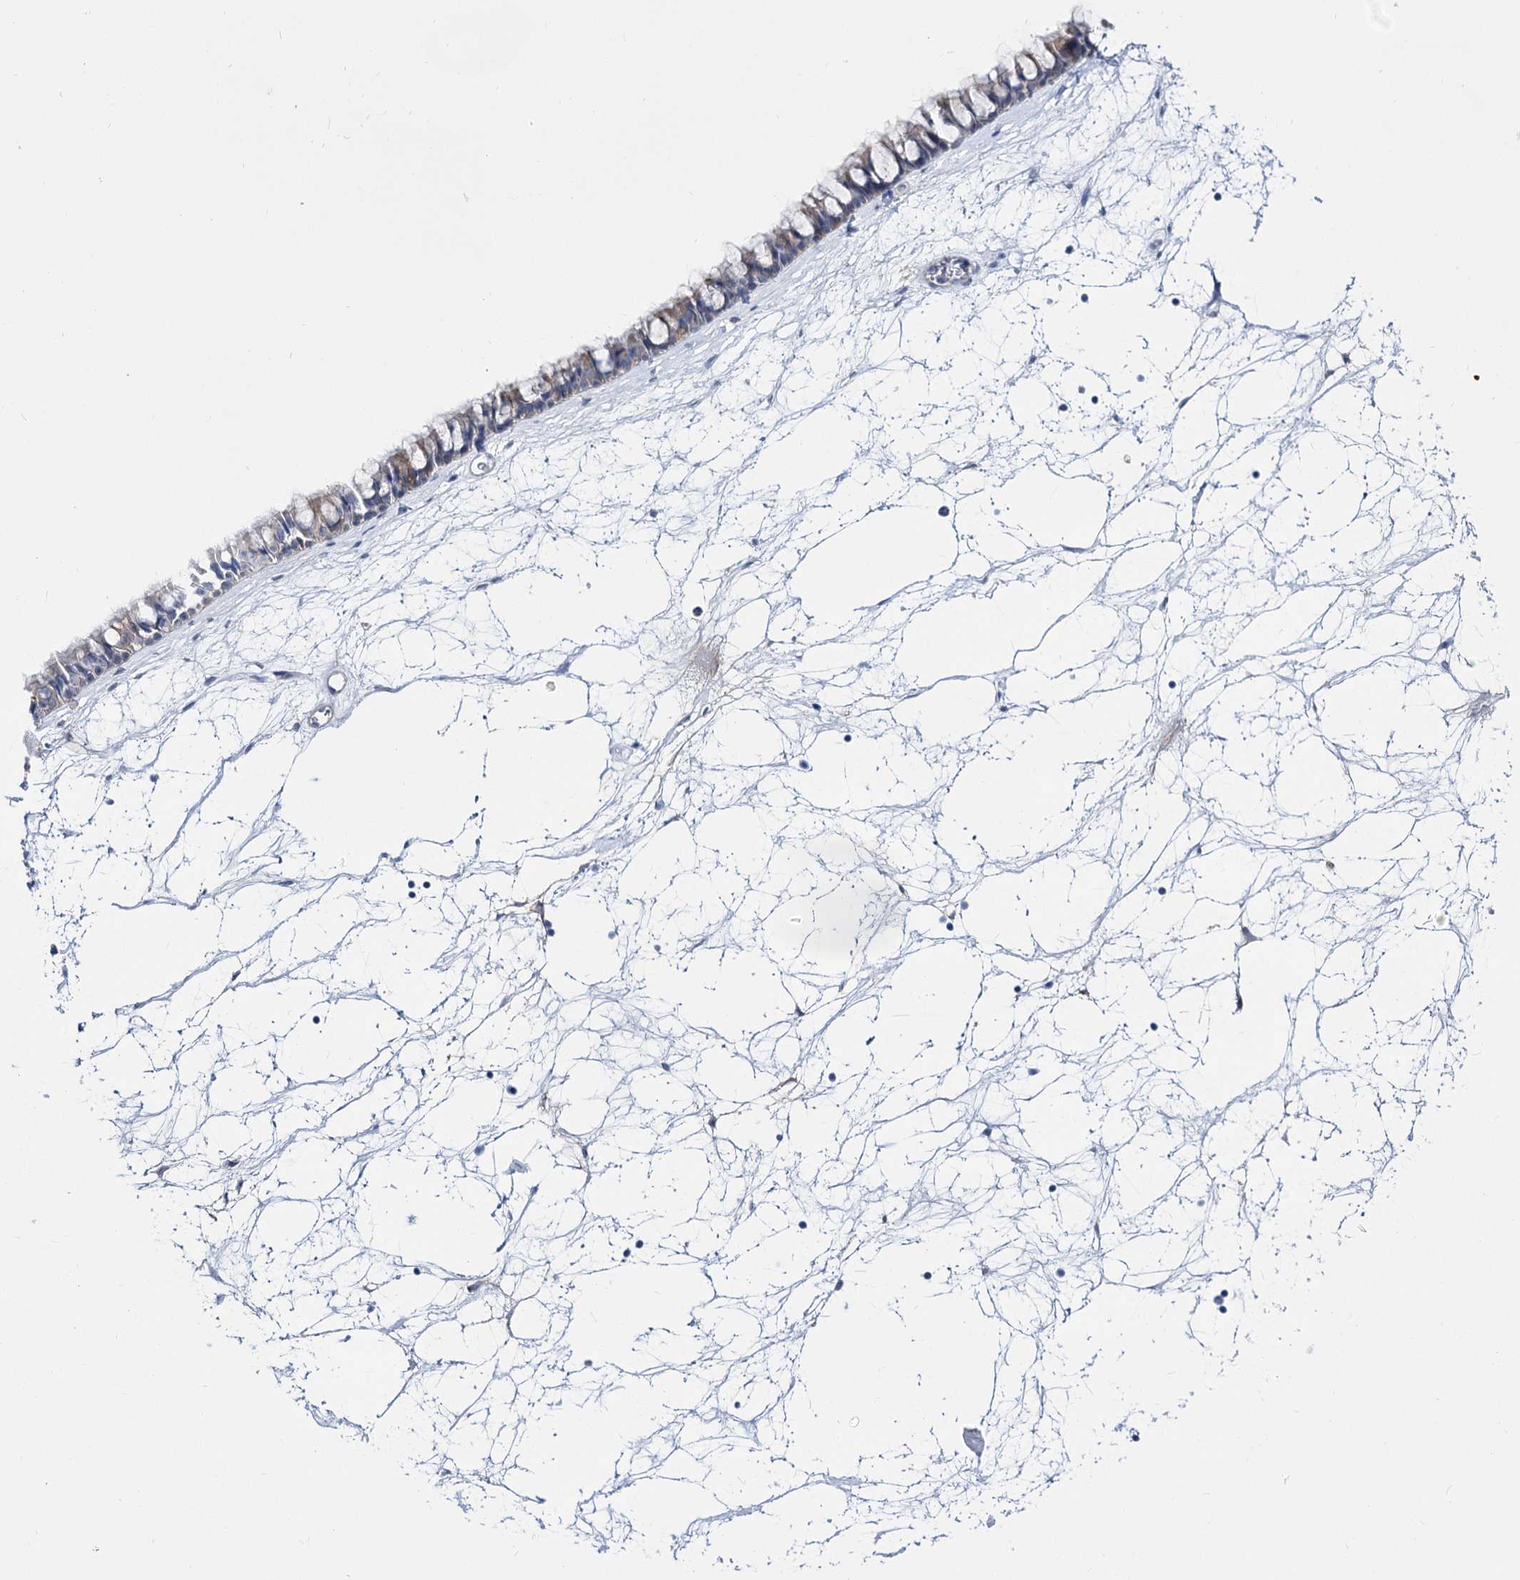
{"staining": {"intensity": "moderate", "quantity": "<25%", "location": "cytoplasmic/membranous"}, "tissue": "nasopharynx", "cell_type": "Respiratory epithelial cells", "image_type": "normal", "snomed": [{"axis": "morphology", "description": "Normal tissue, NOS"}, {"axis": "topography", "description": "Nasopharynx"}], "caption": "Immunohistochemistry (IHC) (DAB) staining of unremarkable human nasopharynx exhibits moderate cytoplasmic/membranous protein staining in approximately <25% of respiratory epithelial cells.", "gene": "UGP2", "patient": {"sex": "male", "age": 64}}